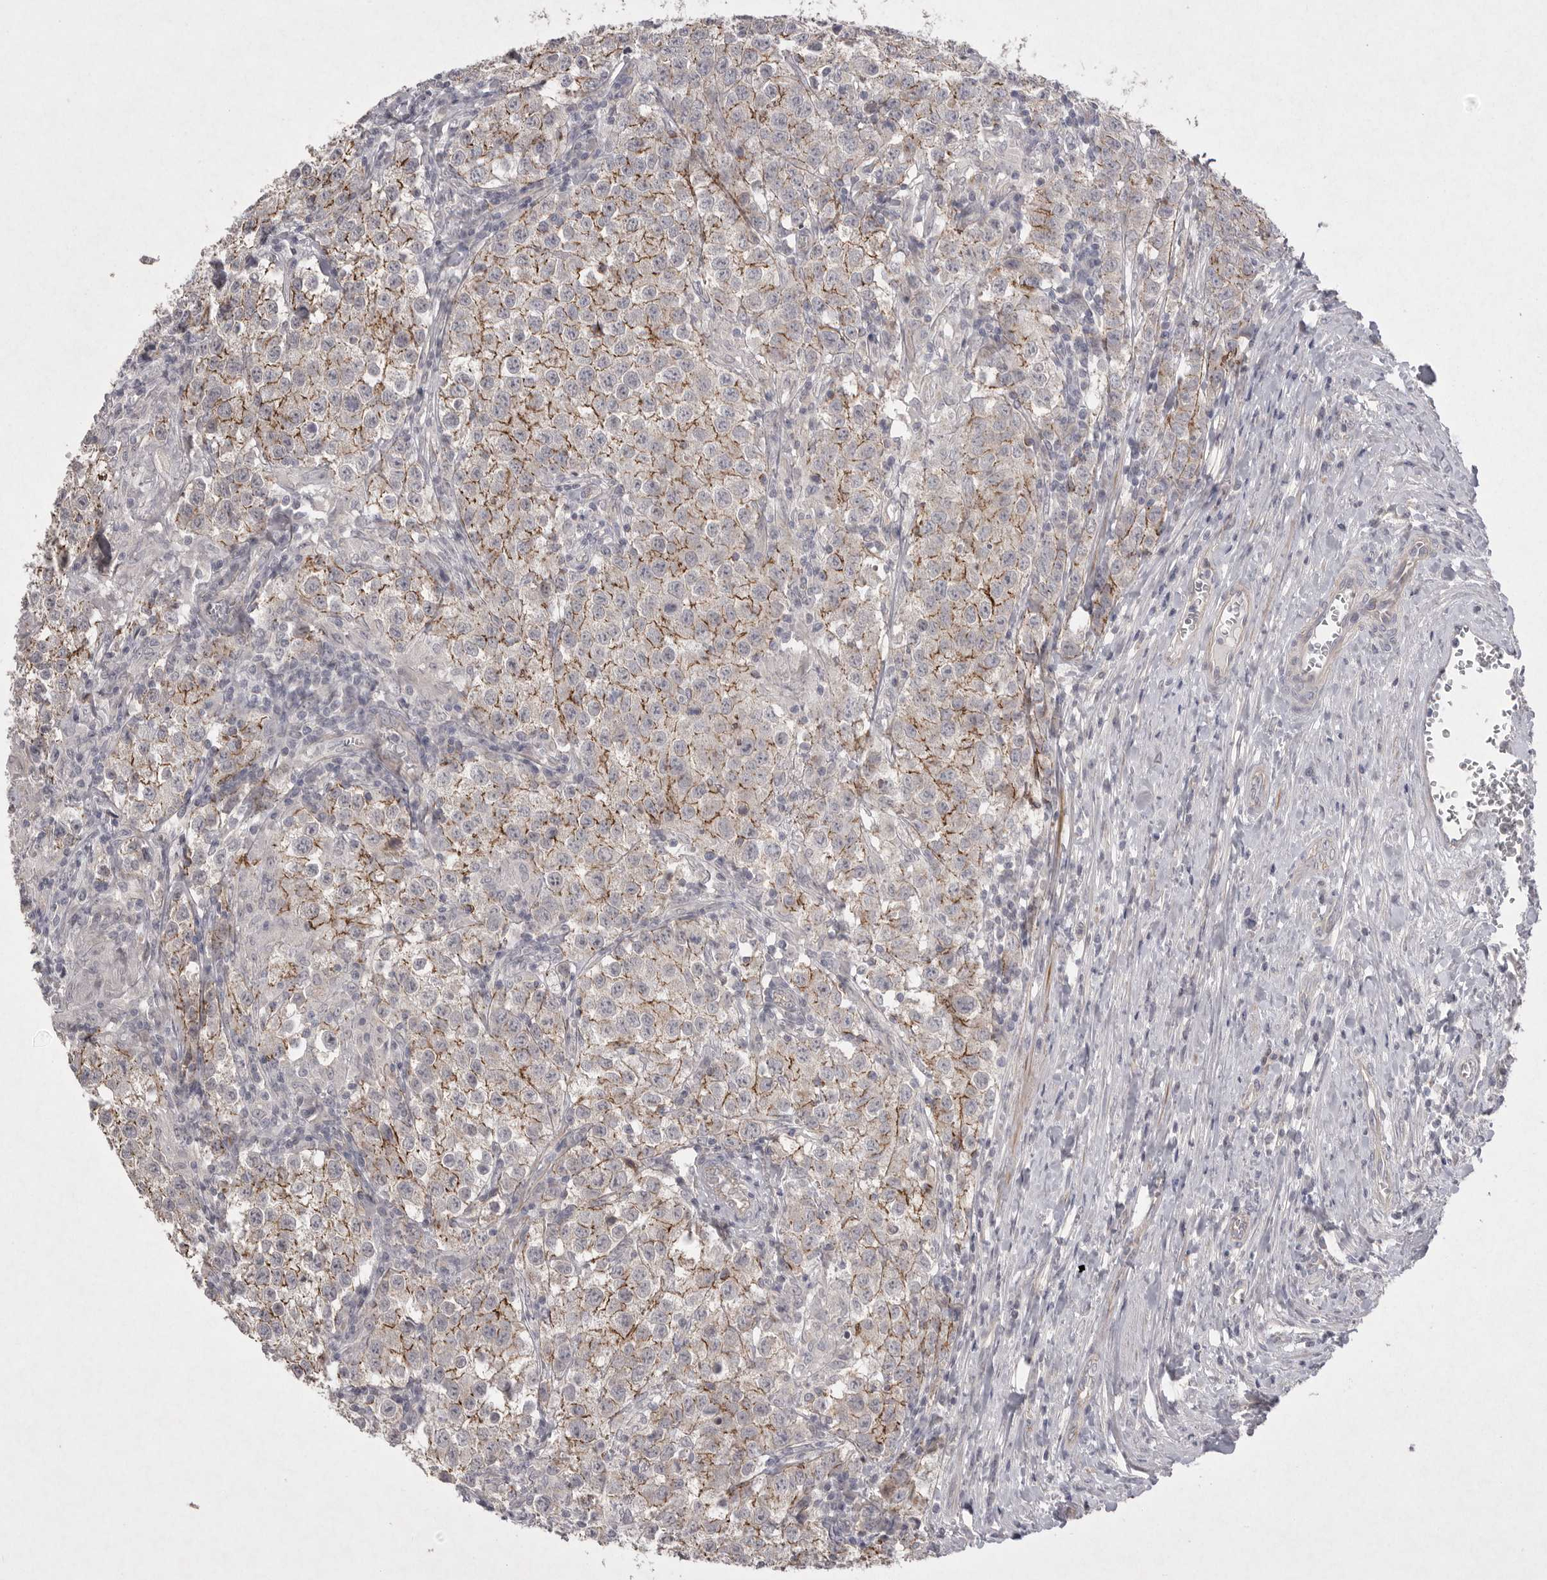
{"staining": {"intensity": "moderate", "quantity": "25%-75%", "location": "cytoplasmic/membranous"}, "tissue": "testis cancer", "cell_type": "Tumor cells", "image_type": "cancer", "snomed": [{"axis": "morphology", "description": "Seminoma, NOS"}, {"axis": "morphology", "description": "Carcinoma, Embryonal, NOS"}, {"axis": "topography", "description": "Testis"}], "caption": "Immunohistochemical staining of testis cancer reveals medium levels of moderate cytoplasmic/membranous positivity in about 25%-75% of tumor cells.", "gene": "VANGL2", "patient": {"sex": "male", "age": 43}}